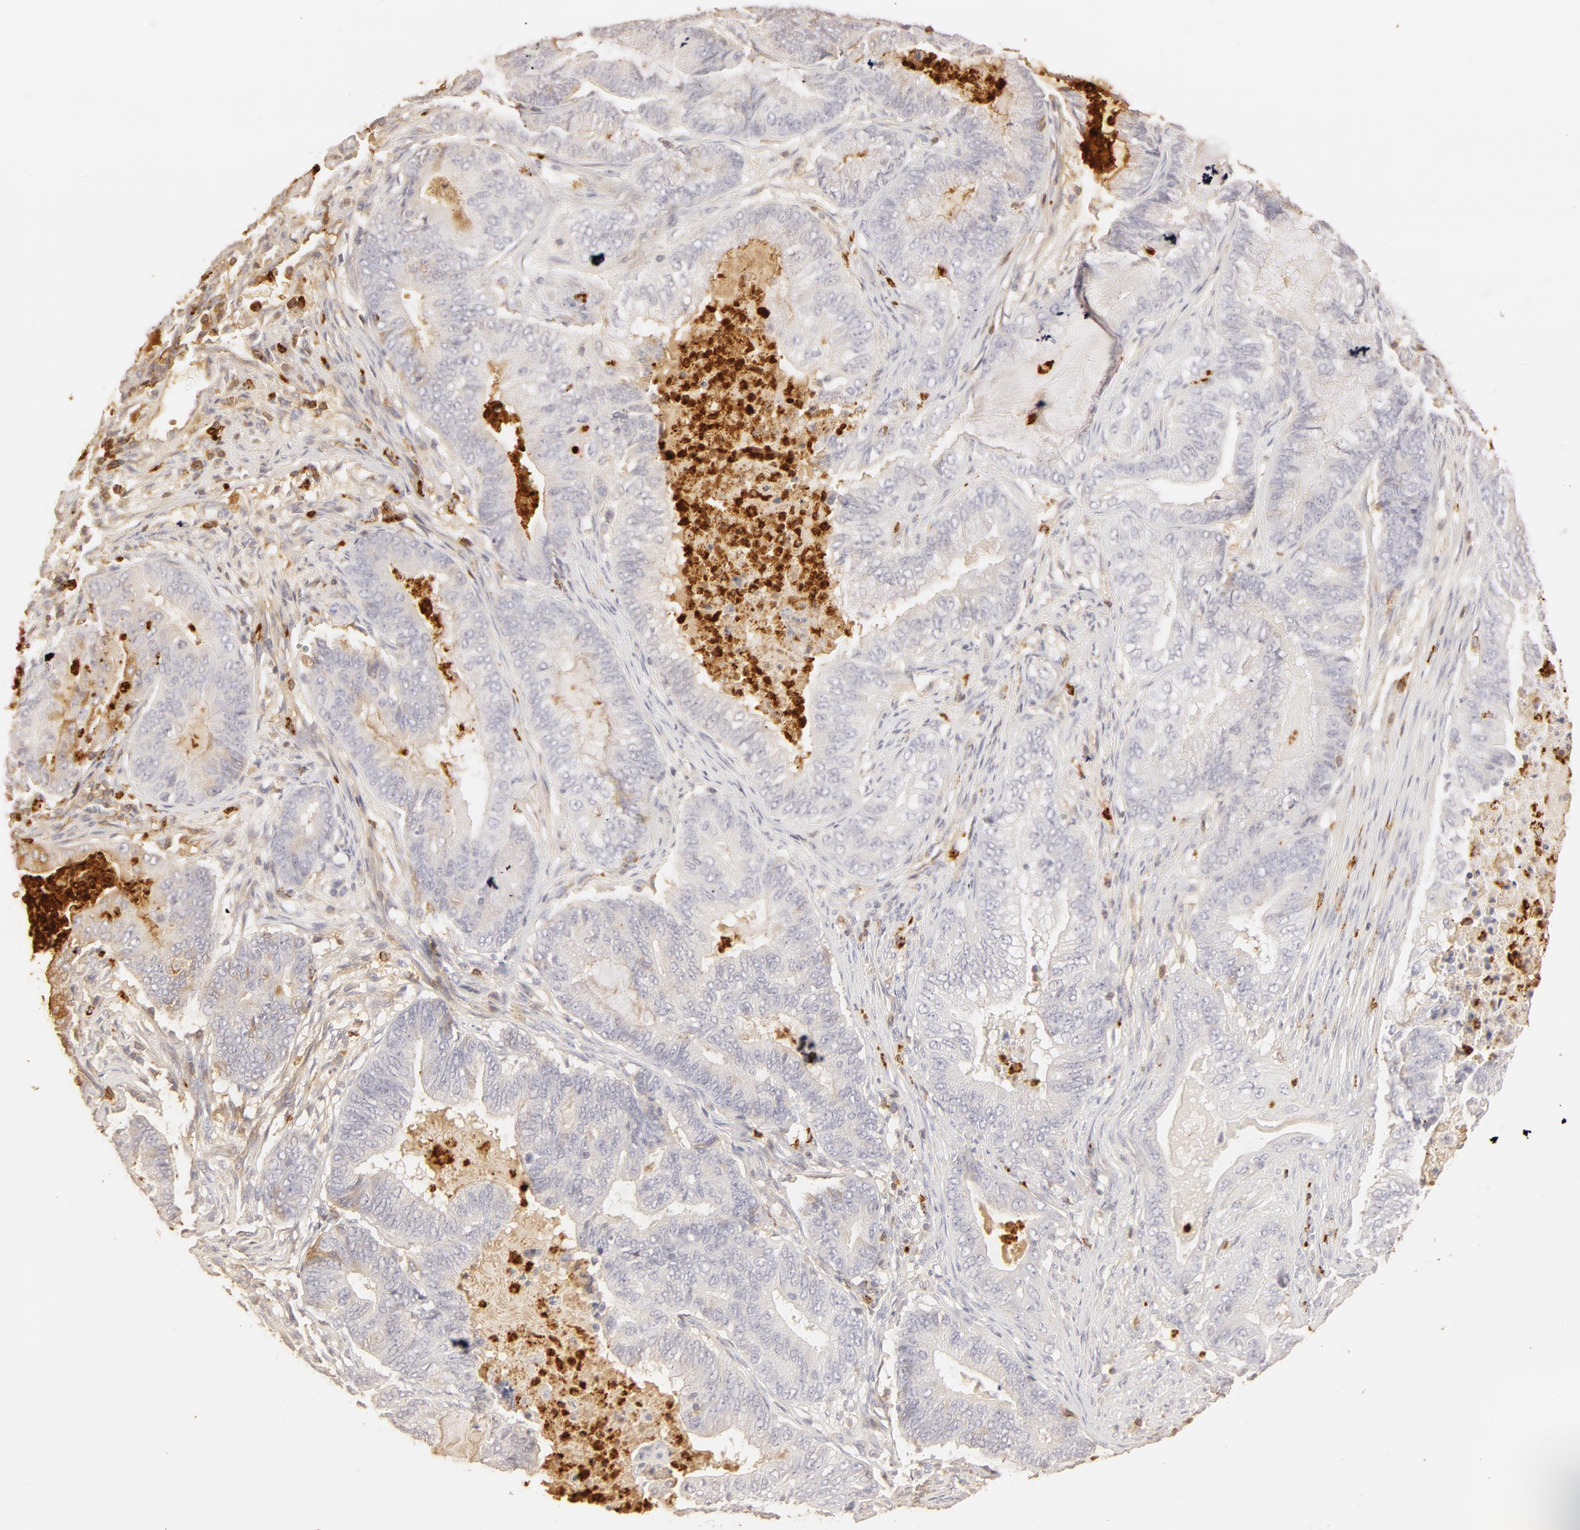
{"staining": {"intensity": "weak", "quantity": "<25%", "location": "cytoplasmic/membranous"}, "tissue": "endometrial cancer", "cell_type": "Tumor cells", "image_type": "cancer", "snomed": [{"axis": "morphology", "description": "Adenocarcinoma, NOS"}, {"axis": "topography", "description": "Endometrium"}], "caption": "Immunohistochemistry (IHC) photomicrograph of human adenocarcinoma (endometrial) stained for a protein (brown), which displays no staining in tumor cells.", "gene": "C1R", "patient": {"sex": "female", "age": 63}}